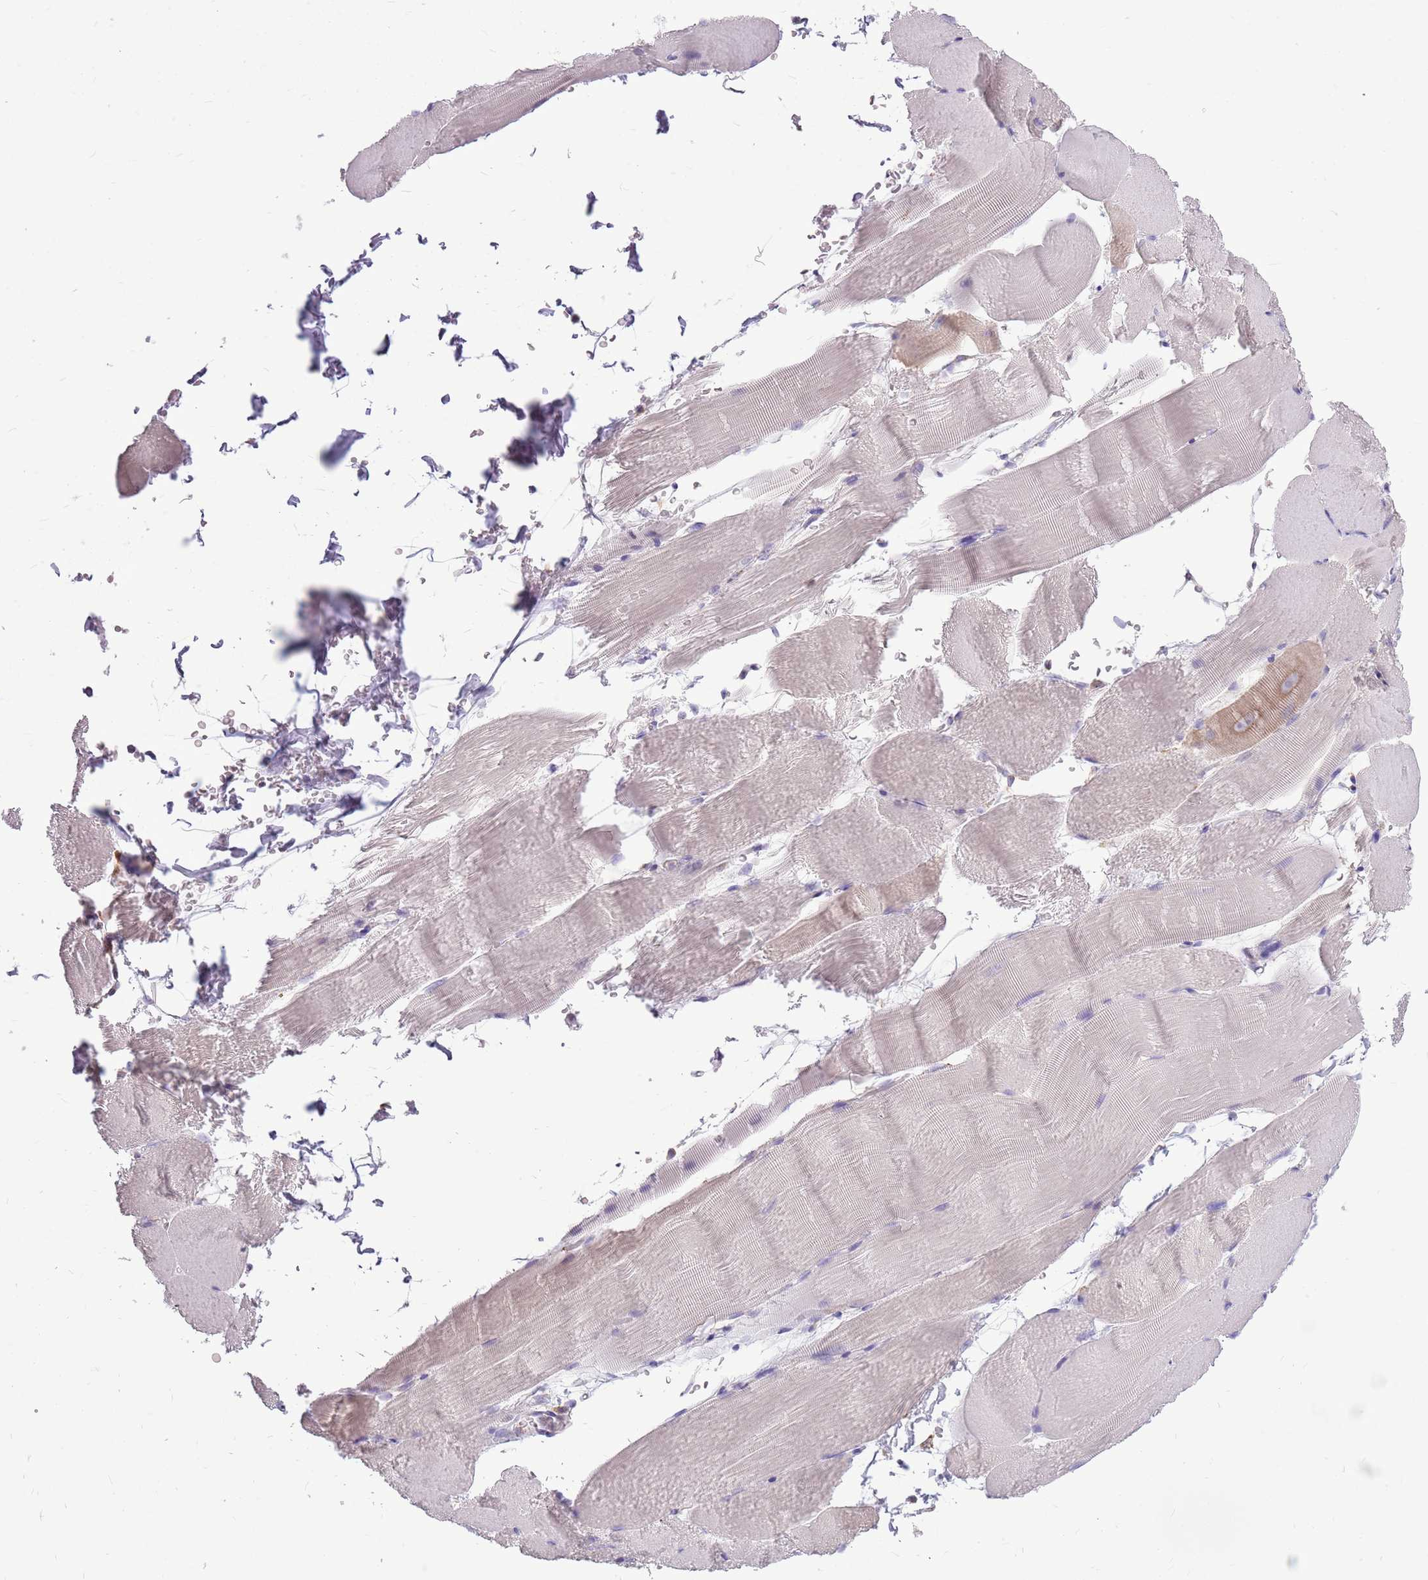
{"staining": {"intensity": "negative", "quantity": "none", "location": "none"}, "tissue": "skeletal muscle", "cell_type": "Myocytes", "image_type": "normal", "snomed": [{"axis": "morphology", "description": "Normal tissue, NOS"}, {"axis": "topography", "description": "Skeletal muscle"}, {"axis": "topography", "description": "Parathyroid gland"}], "caption": "High power microscopy photomicrograph of an immunohistochemistry image of unremarkable skeletal muscle, revealing no significant staining in myocytes.", "gene": "KCTD19", "patient": {"sex": "female", "age": 37}}